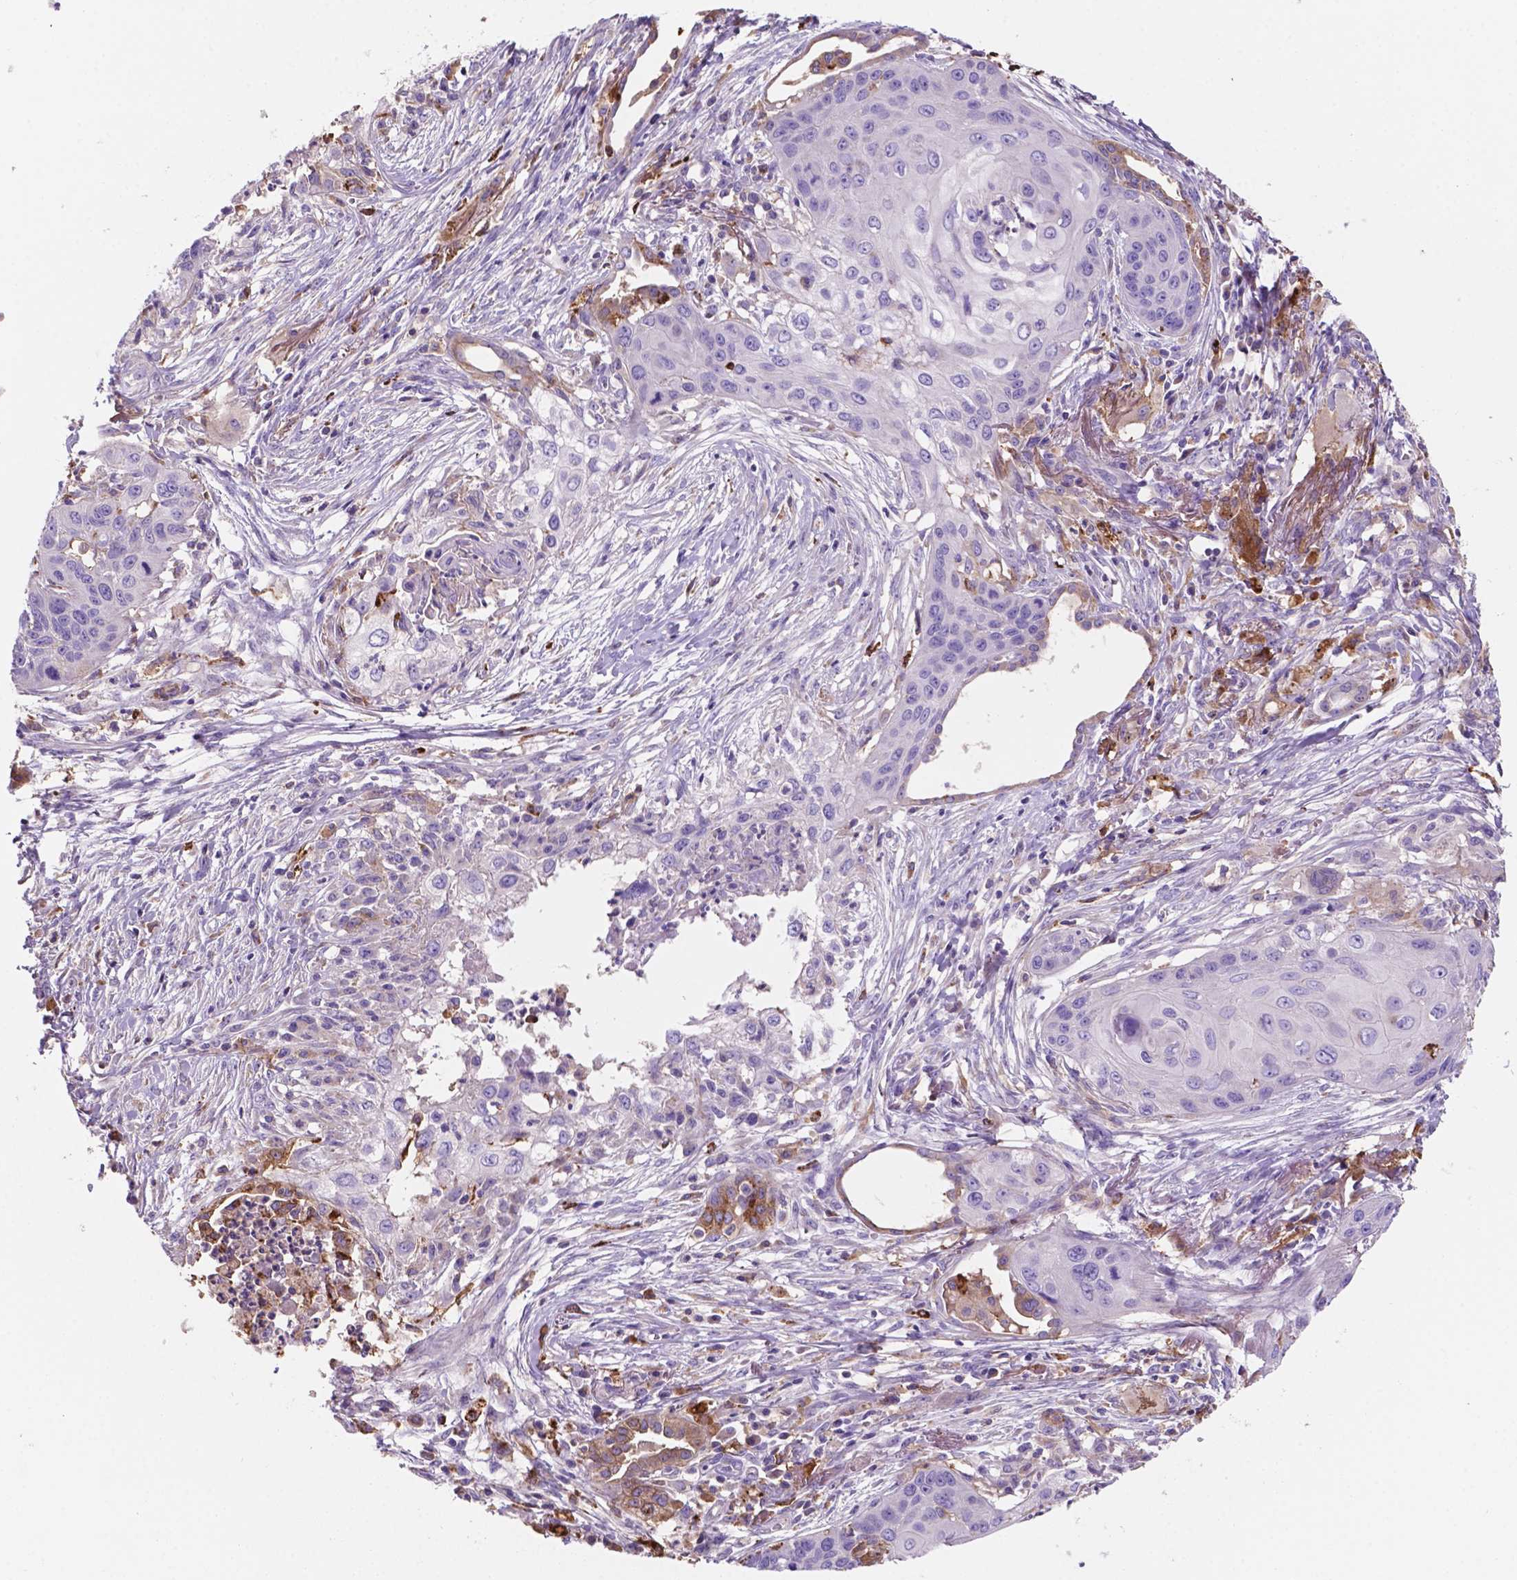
{"staining": {"intensity": "negative", "quantity": "none", "location": "none"}, "tissue": "lung cancer", "cell_type": "Tumor cells", "image_type": "cancer", "snomed": [{"axis": "morphology", "description": "Squamous cell carcinoma, NOS"}, {"axis": "topography", "description": "Lung"}], "caption": "This is a micrograph of immunohistochemistry staining of lung squamous cell carcinoma, which shows no expression in tumor cells.", "gene": "MKRN2OS", "patient": {"sex": "male", "age": 71}}